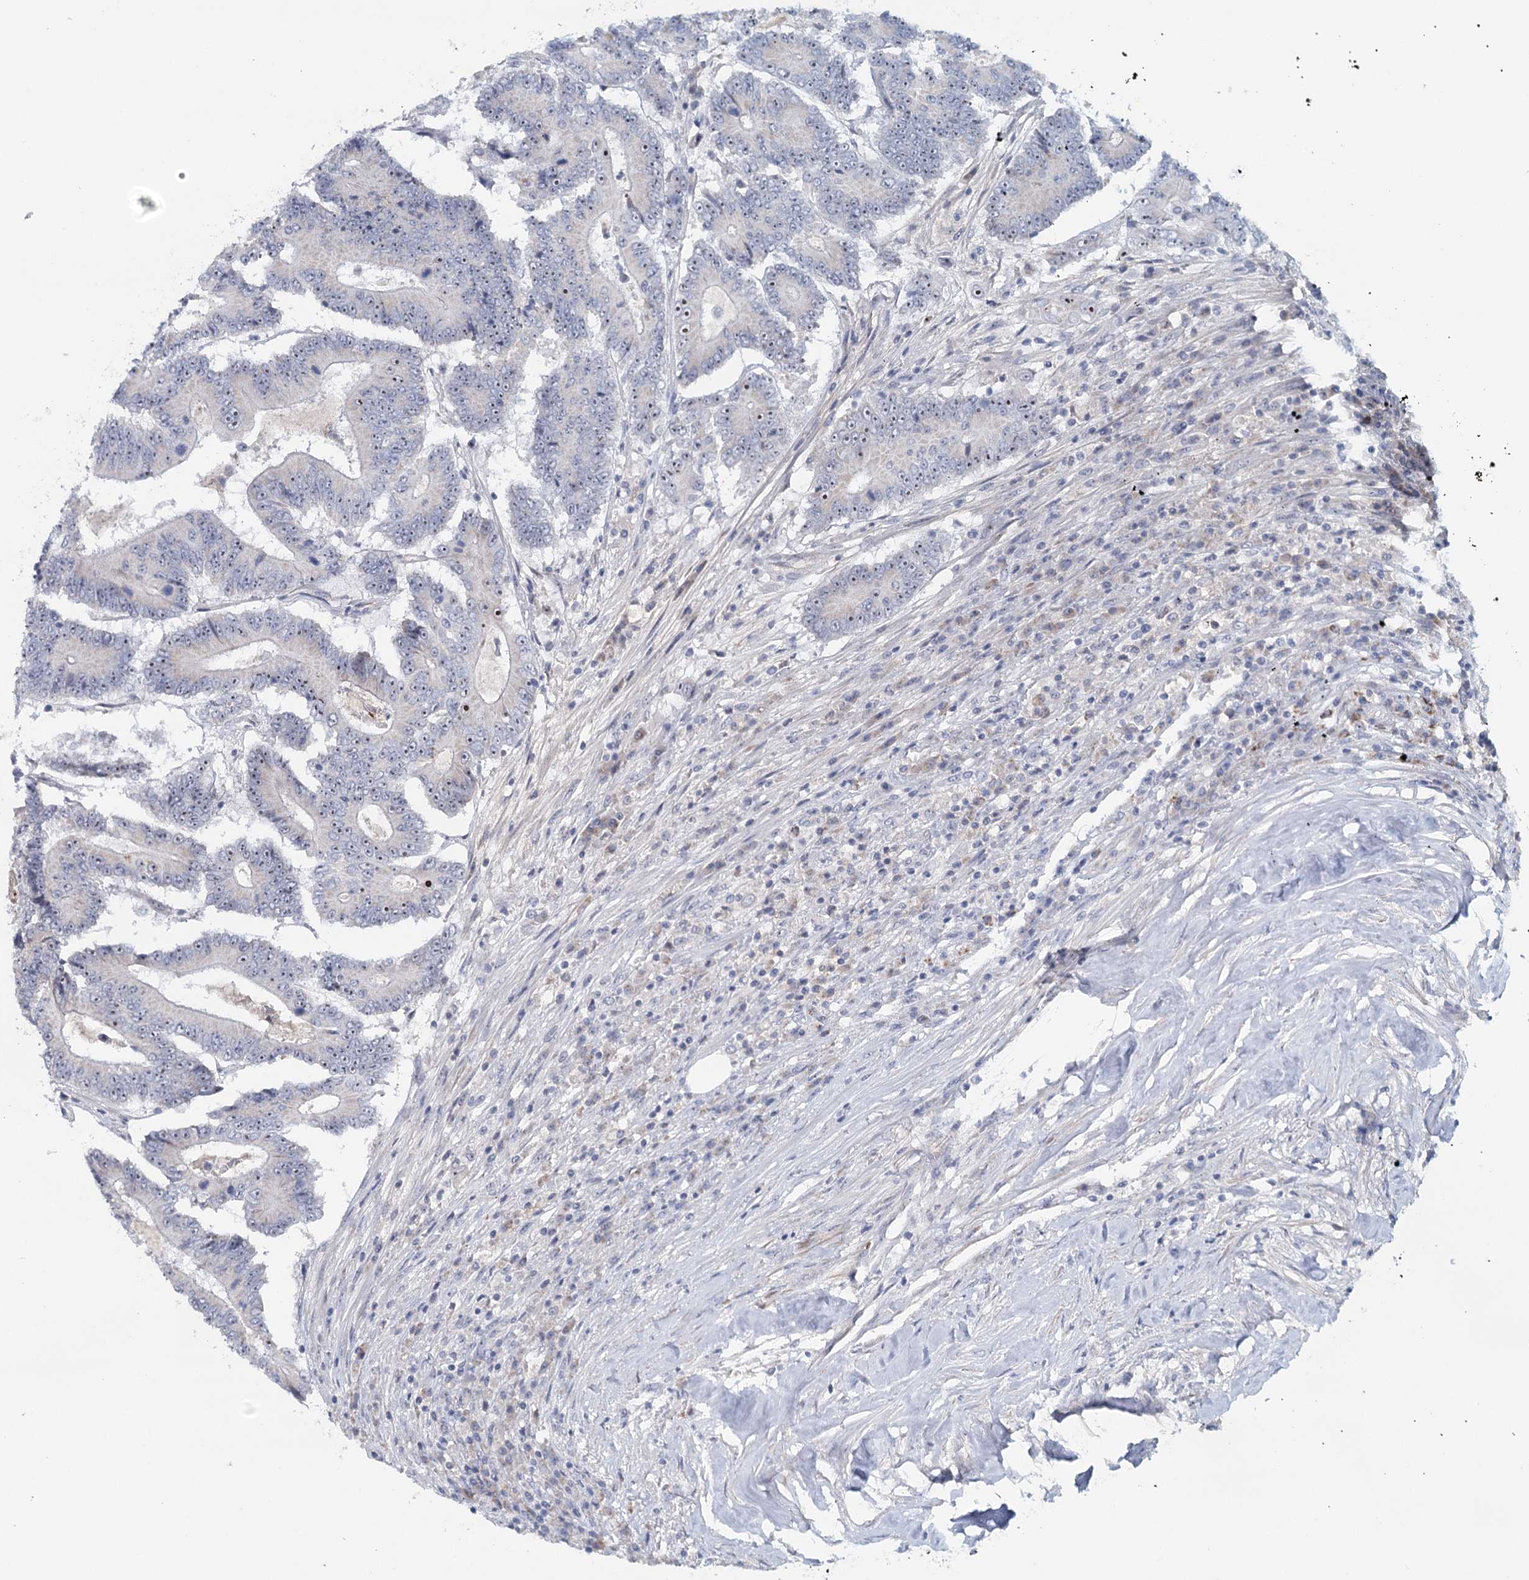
{"staining": {"intensity": "weak", "quantity": "<25%", "location": "nuclear"}, "tissue": "colorectal cancer", "cell_type": "Tumor cells", "image_type": "cancer", "snomed": [{"axis": "morphology", "description": "Adenocarcinoma, NOS"}, {"axis": "topography", "description": "Colon"}], "caption": "Tumor cells show no significant protein staining in adenocarcinoma (colorectal).", "gene": "RBM43", "patient": {"sex": "male", "age": 83}}